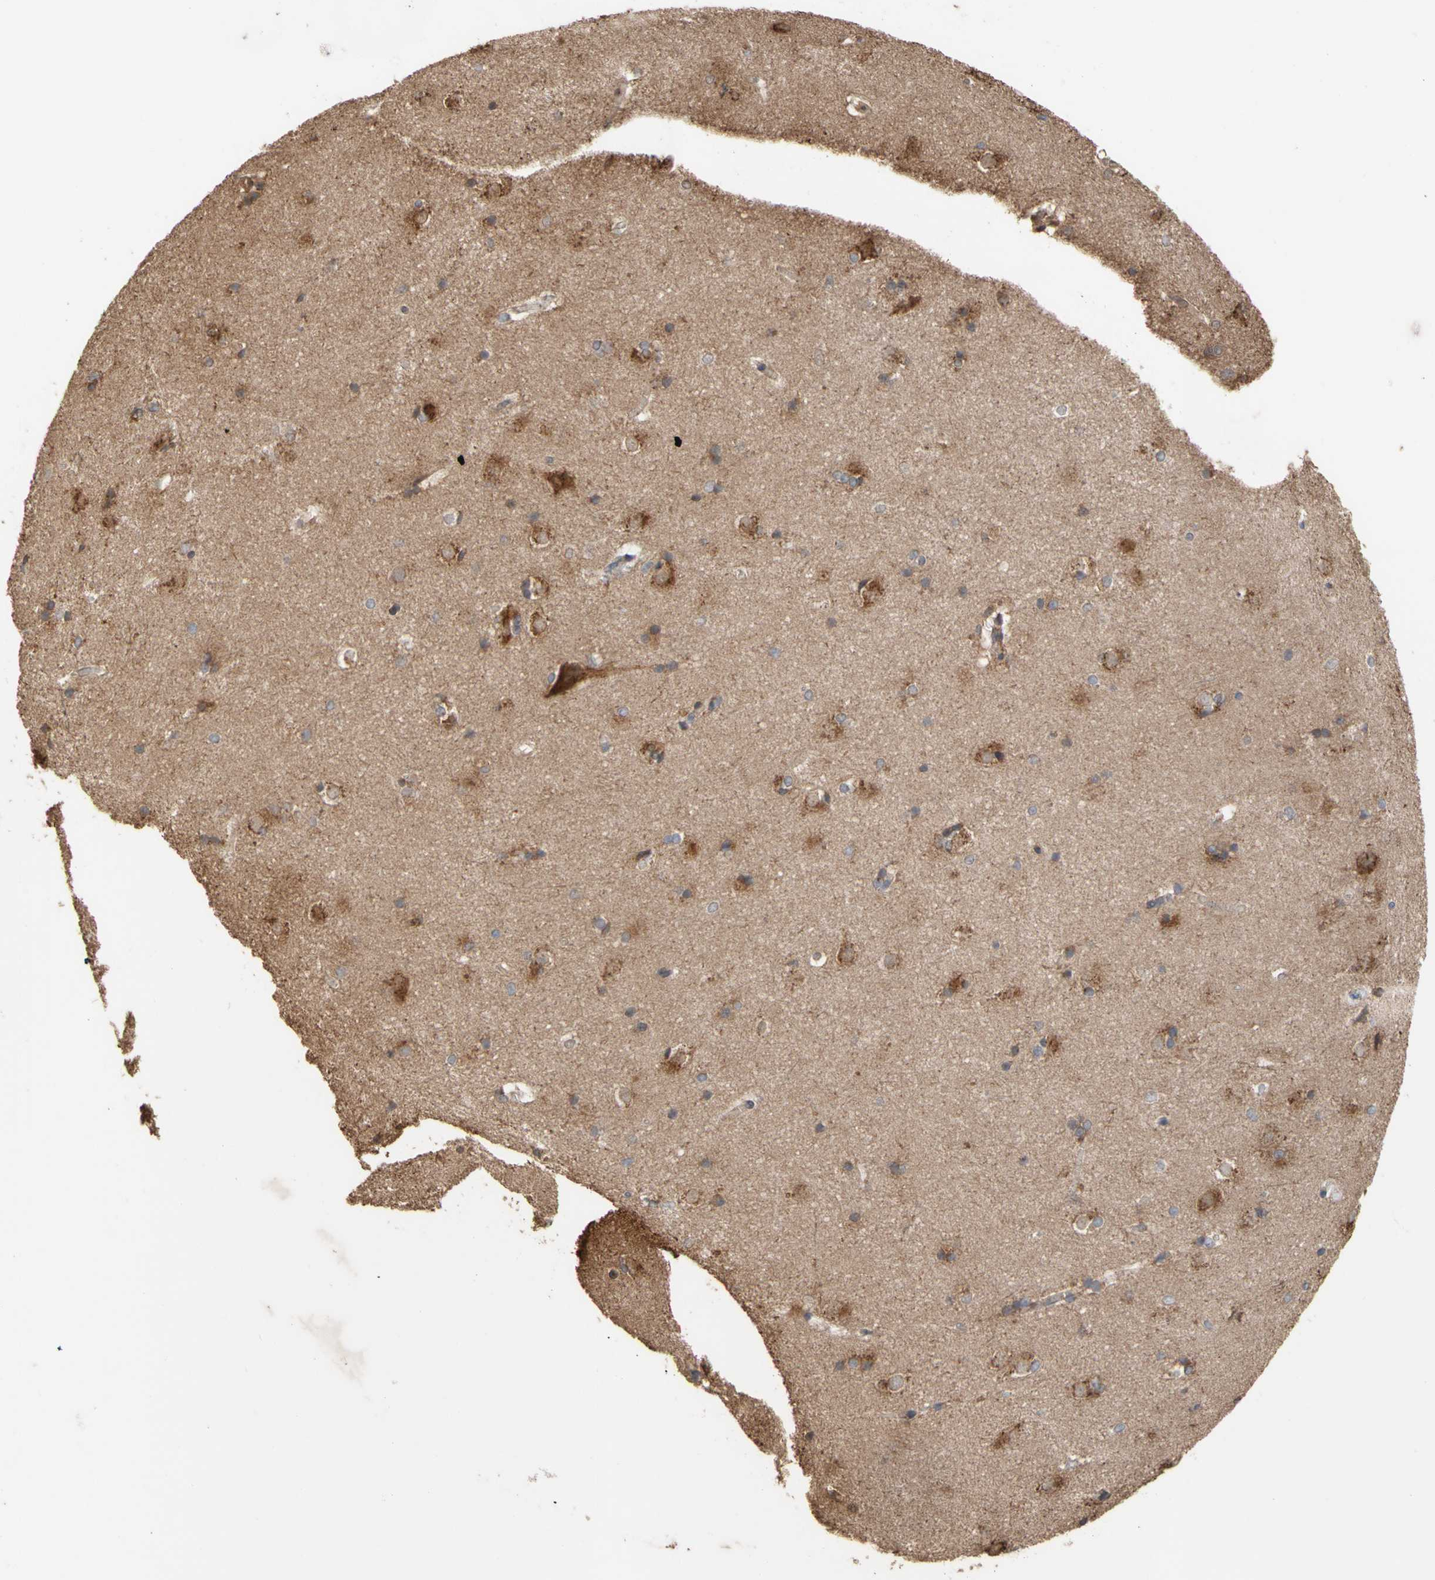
{"staining": {"intensity": "weak", "quantity": "<25%", "location": "cytoplasmic/membranous"}, "tissue": "caudate", "cell_type": "Glial cells", "image_type": "normal", "snomed": [{"axis": "morphology", "description": "Normal tissue, NOS"}, {"axis": "topography", "description": "Lateral ventricle wall"}], "caption": "Caudate stained for a protein using IHC reveals no staining glial cells.", "gene": "NECTIN3", "patient": {"sex": "female", "age": 19}}